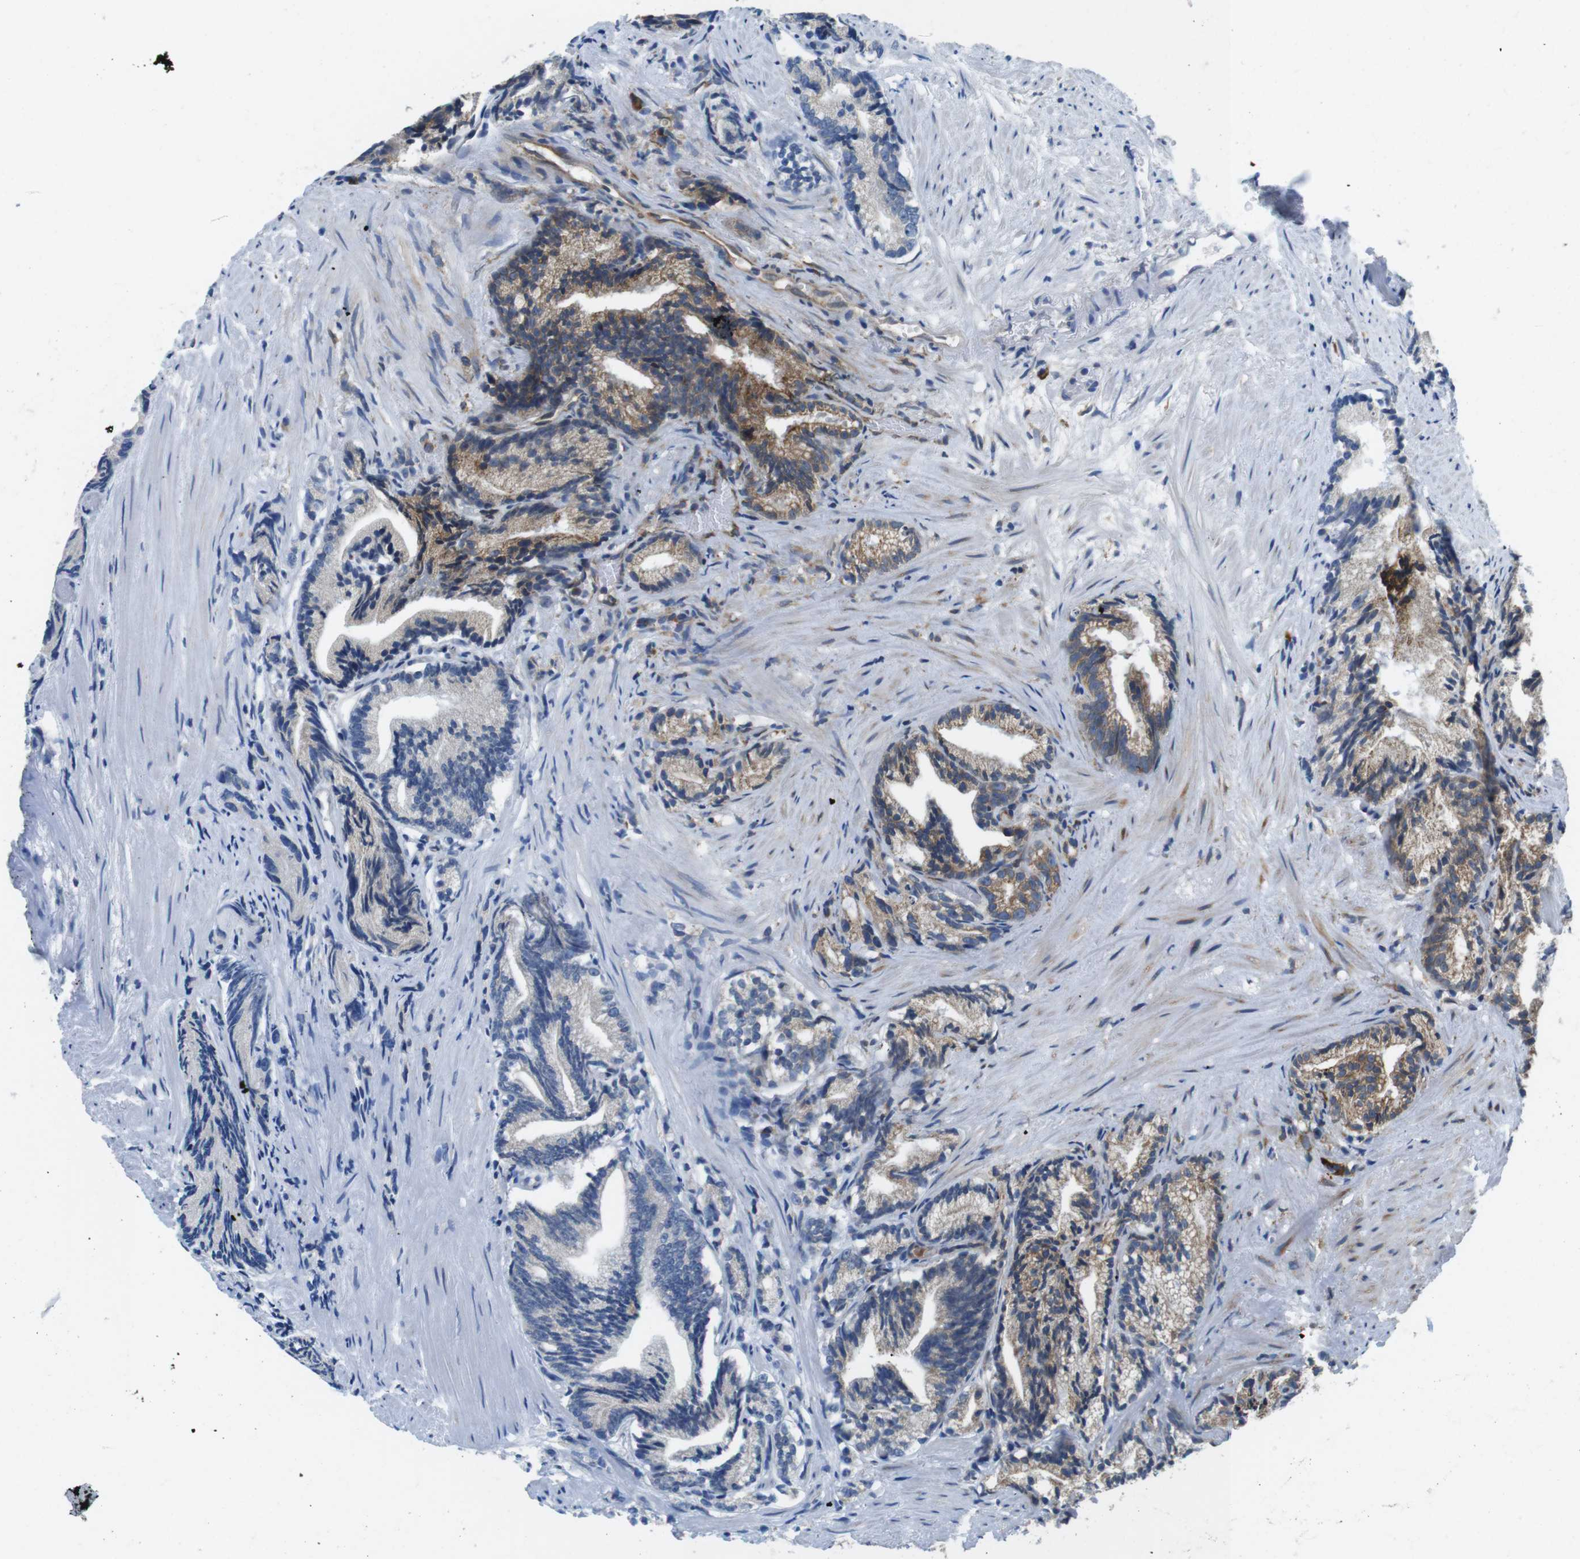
{"staining": {"intensity": "weak", "quantity": "<25%", "location": "cytoplasmic/membranous"}, "tissue": "prostate cancer", "cell_type": "Tumor cells", "image_type": "cancer", "snomed": [{"axis": "morphology", "description": "Adenocarcinoma, Low grade"}, {"axis": "topography", "description": "Prostate"}], "caption": "There is no significant expression in tumor cells of low-grade adenocarcinoma (prostate). (Stains: DAB (3,3'-diaminobenzidine) IHC with hematoxylin counter stain, Microscopy: brightfield microscopy at high magnification).", "gene": "UGGT1", "patient": {"sex": "male", "age": 89}}